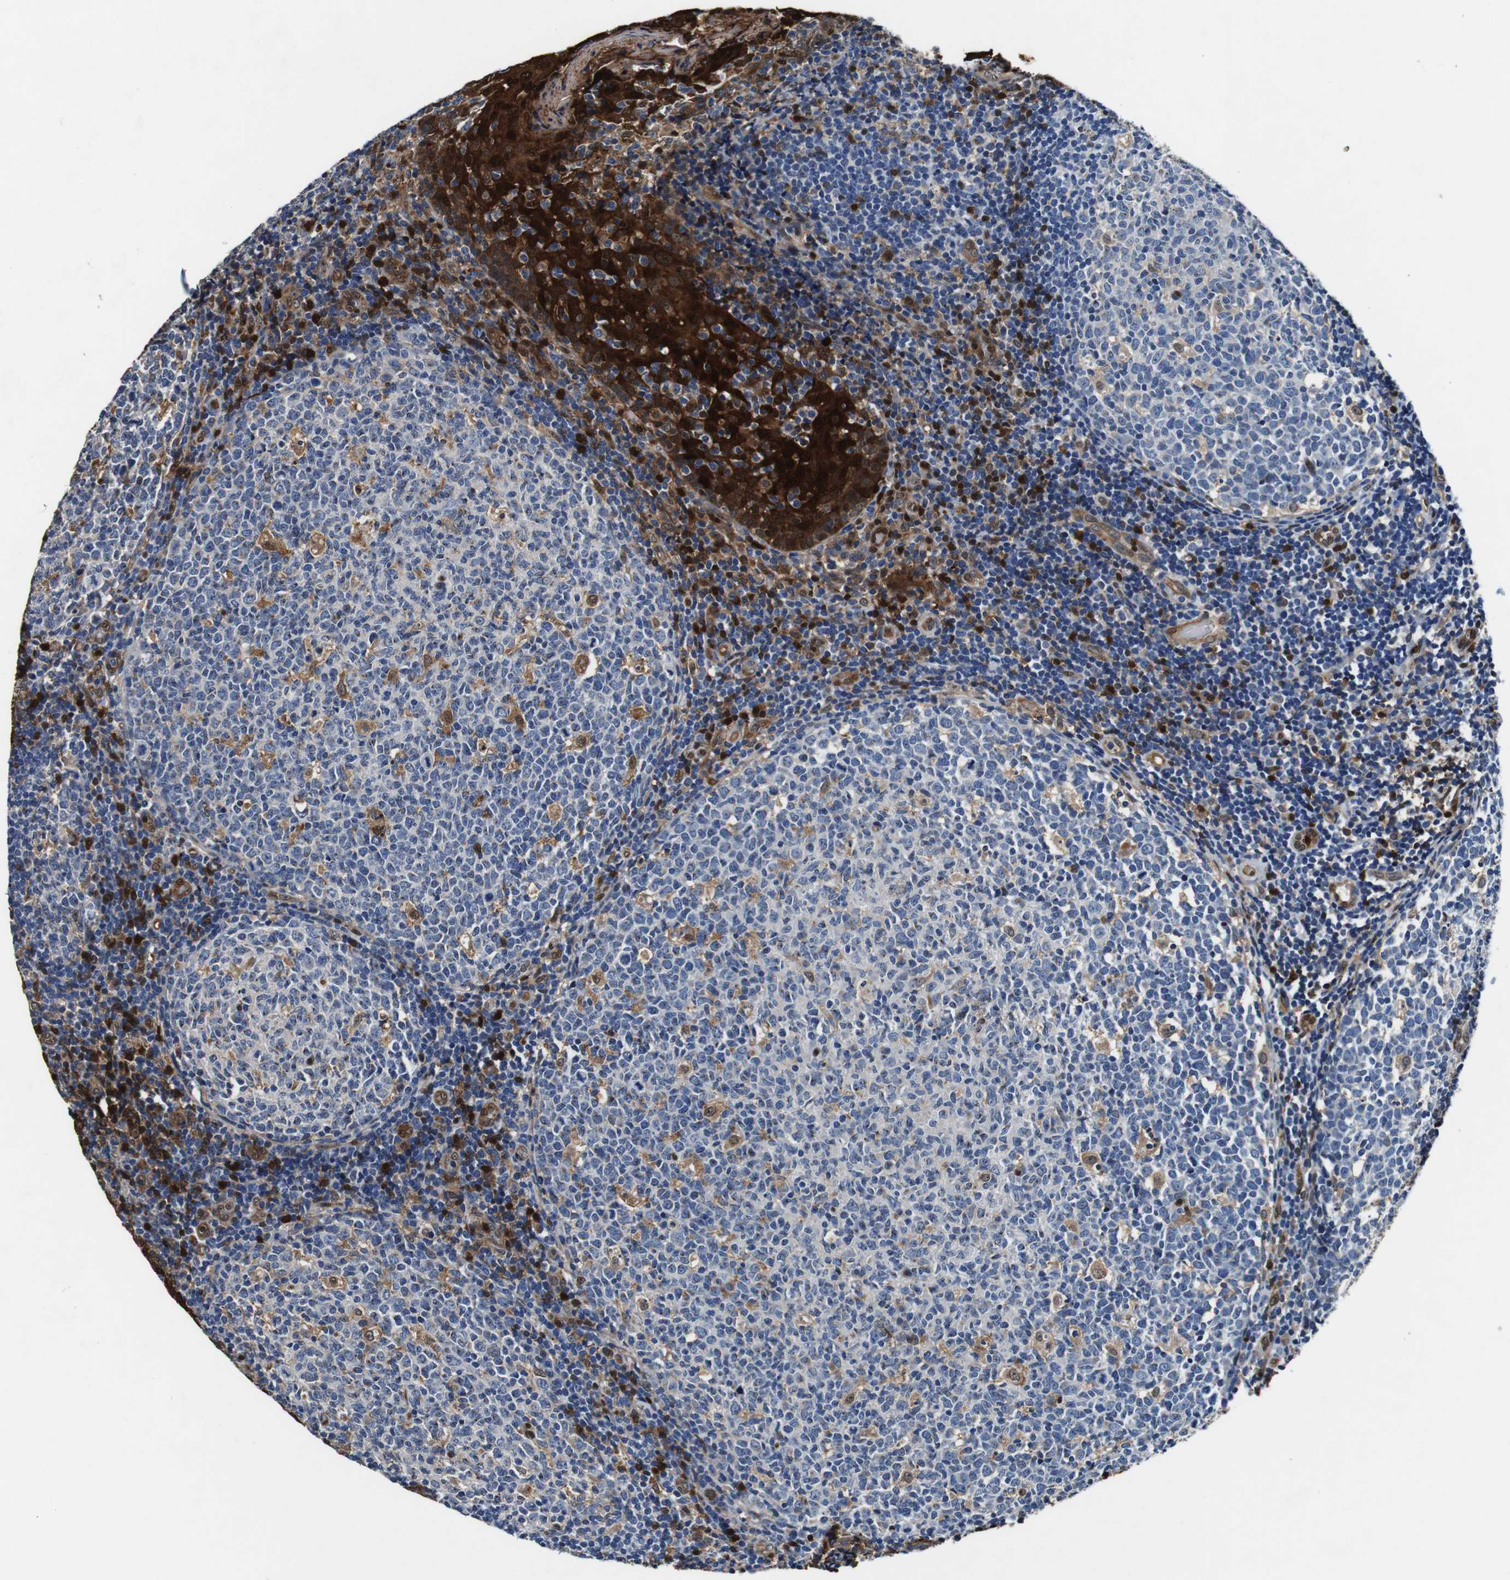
{"staining": {"intensity": "moderate", "quantity": "<25%", "location": "cytoplasmic/membranous,nuclear"}, "tissue": "tonsil", "cell_type": "Germinal center cells", "image_type": "normal", "snomed": [{"axis": "morphology", "description": "Normal tissue, NOS"}, {"axis": "topography", "description": "Tonsil"}], "caption": "Moderate cytoplasmic/membranous,nuclear staining is seen in about <25% of germinal center cells in unremarkable tonsil.", "gene": "ANXA1", "patient": {"sex": "female", "age": 19}}